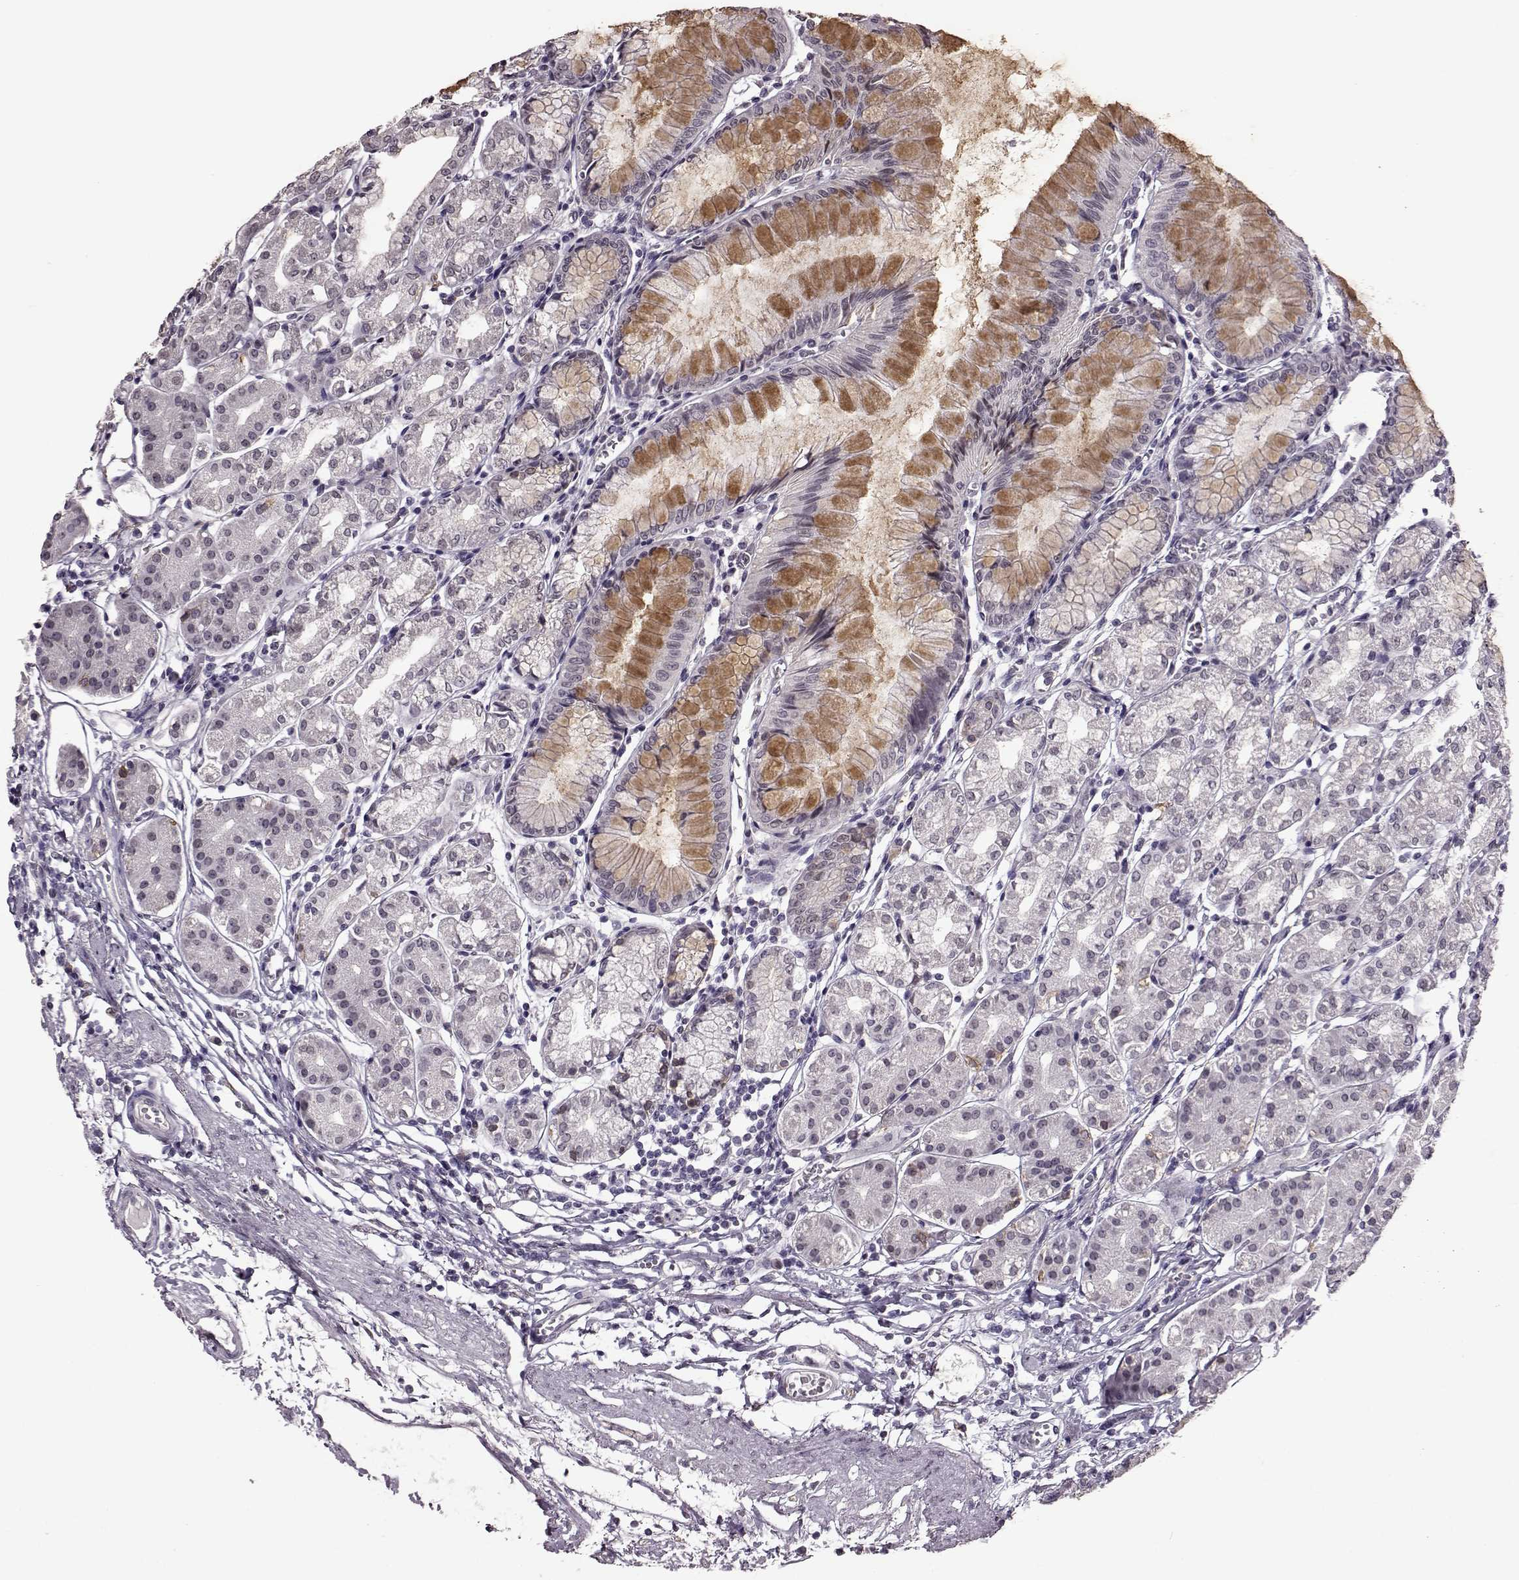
{"staining": {"intensity": "weak", "quantity": "<25%", "location": "cytoplasmic/membranous"}, "tissue": "stomach", "cell_type": "Glandular cells", "image_type": "normal", "snomed": [{"axis": "morphology", "description": "Normal tissue, NOS"}, {"axis": "topography", "description": "Skeletal muscle"}, {"axis": "topography", "description": "Stomach"}], "caption": "Glandular cells are negative for brown protein staining in unremarkable stomach.", "gene": "STX1A", "patient": {"sex": "female", "age": 57}}